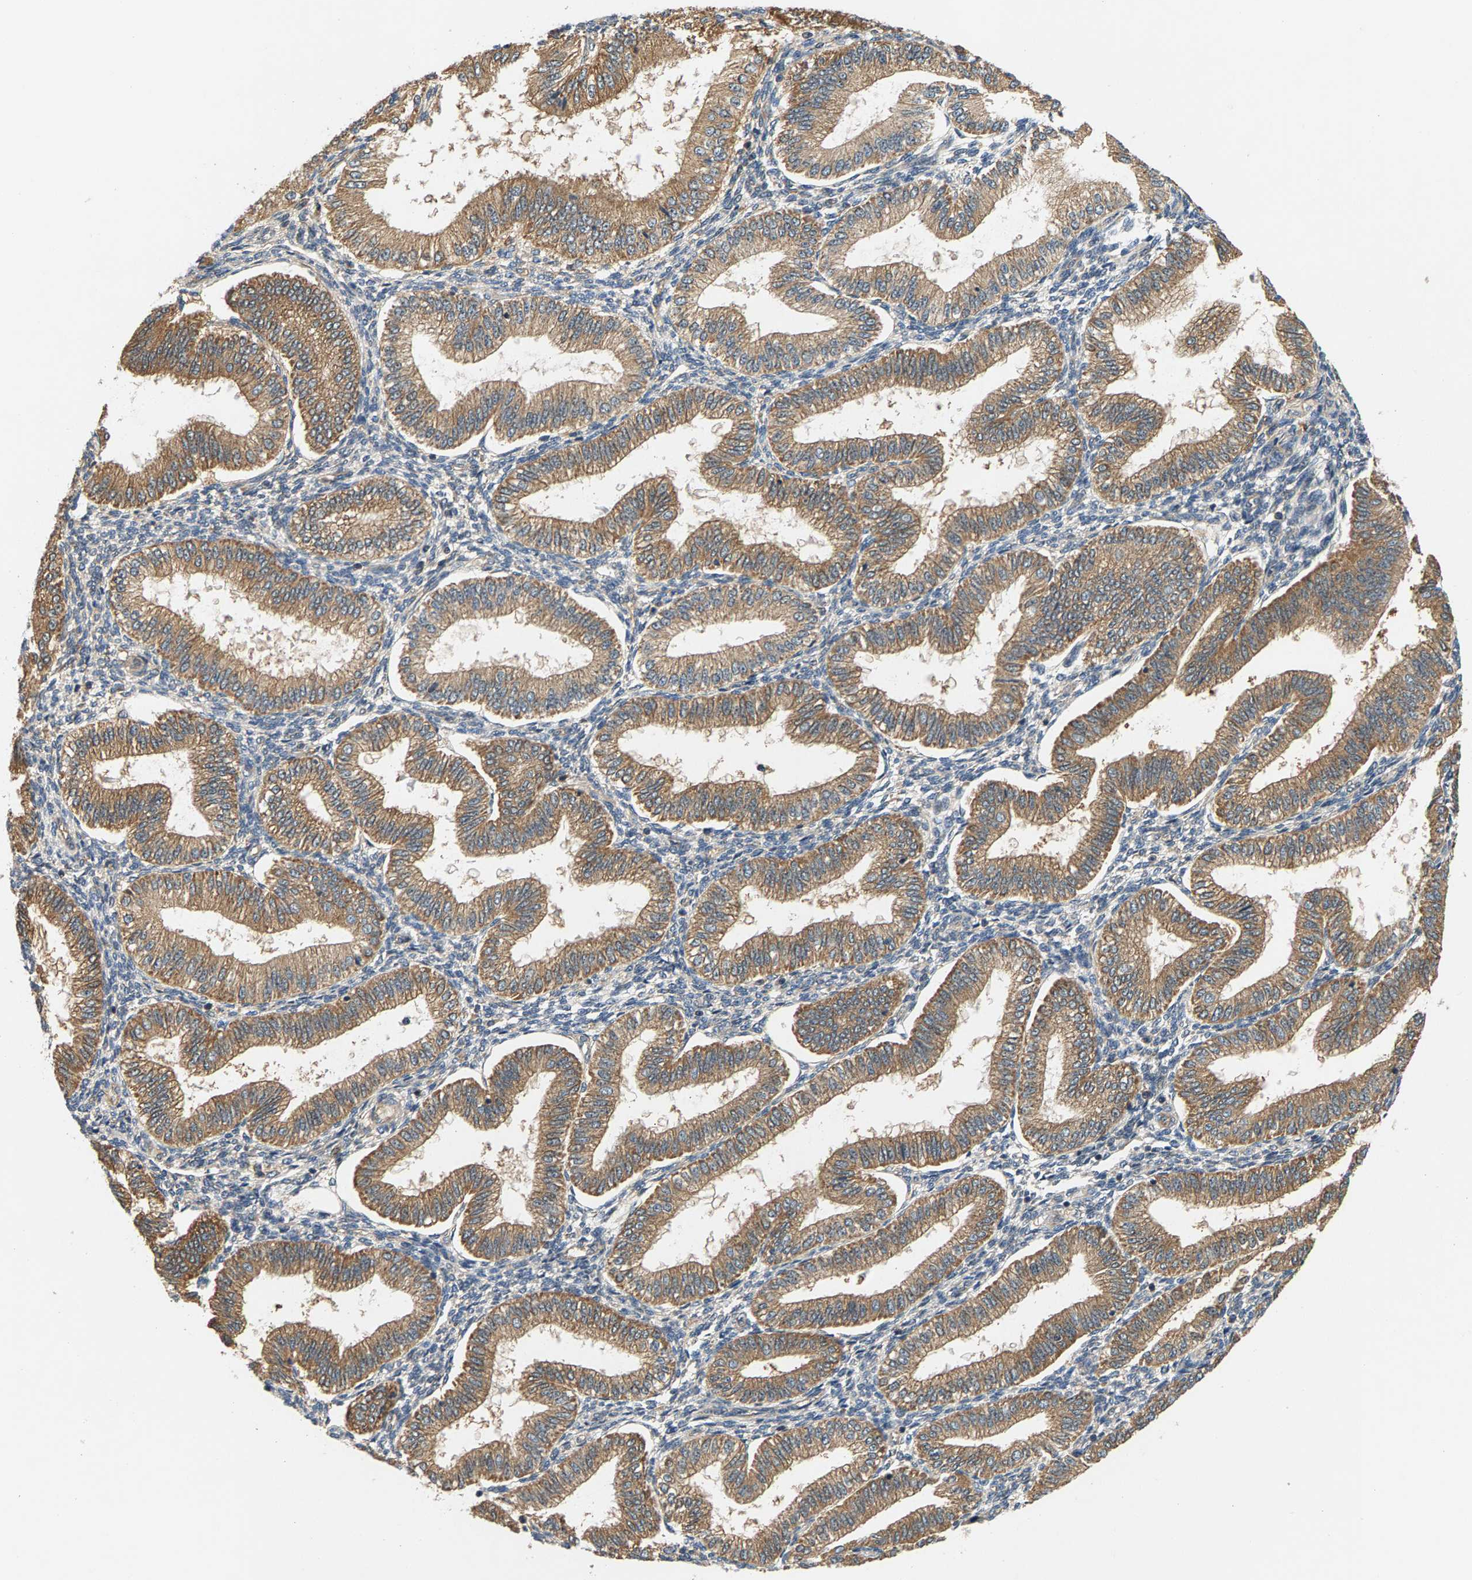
{"staining": {"intensity": "negative", "quantity": "none", "location": "none"}, "tissue": "endometrium", "cell_type": "Cells in endometrial stroma", "image_type": "normal", "snomed": [{"axis": "morphology", "description": "Normal tissue, NOS"}, {"axis": "topography", "description": "Endometrium"}], "caption": "There is no significant staining in cells in endometrial stroma of endometrium. (Stains: DAB immunohistochemistry (IHC) with hematoxylin counter stain, Microscopy: brightfield microscopy at high magnification).", "gene": "FAM78A", "patient": {"sex": "female", "age": 39}}